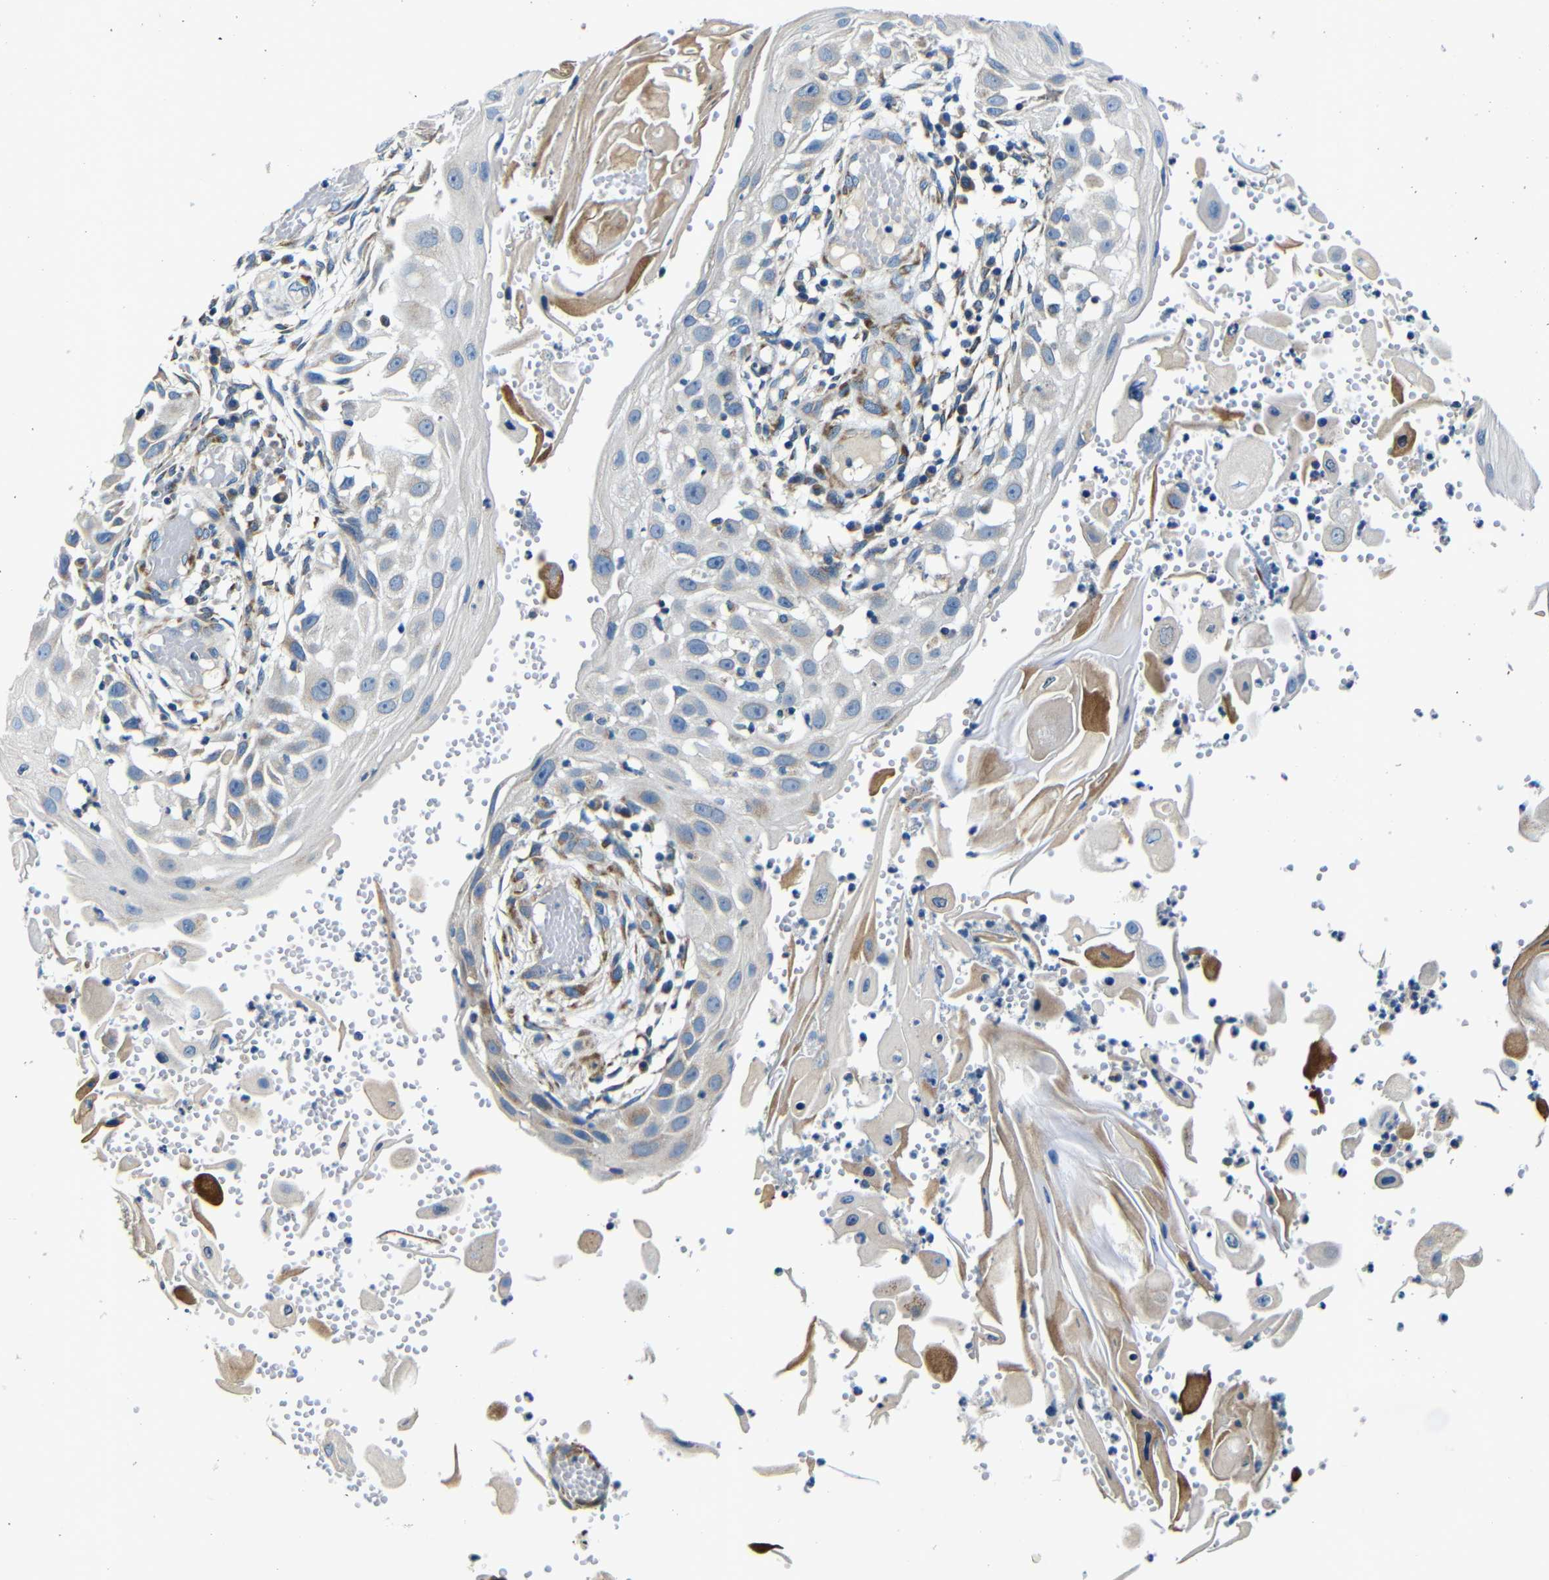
{"staining": {"intensity": "negative", "quantity": "none", "location": "none"}, "tissue": "skin cancer", "cell_type": "Tumor cells", "image_type": "cancer", "snomed": [{"axis": "morphology", "description": "Squamous cell carcinoma, NOS"}, {"axis": "topography", "description": "Skin"}], "caption": "Immunohistochemistry of squamous cell carcinoma (skin) demonstrates no staining in tumor cells.", "gene": "FKBP14", "patient": {"sex": "female", "age": 44}}